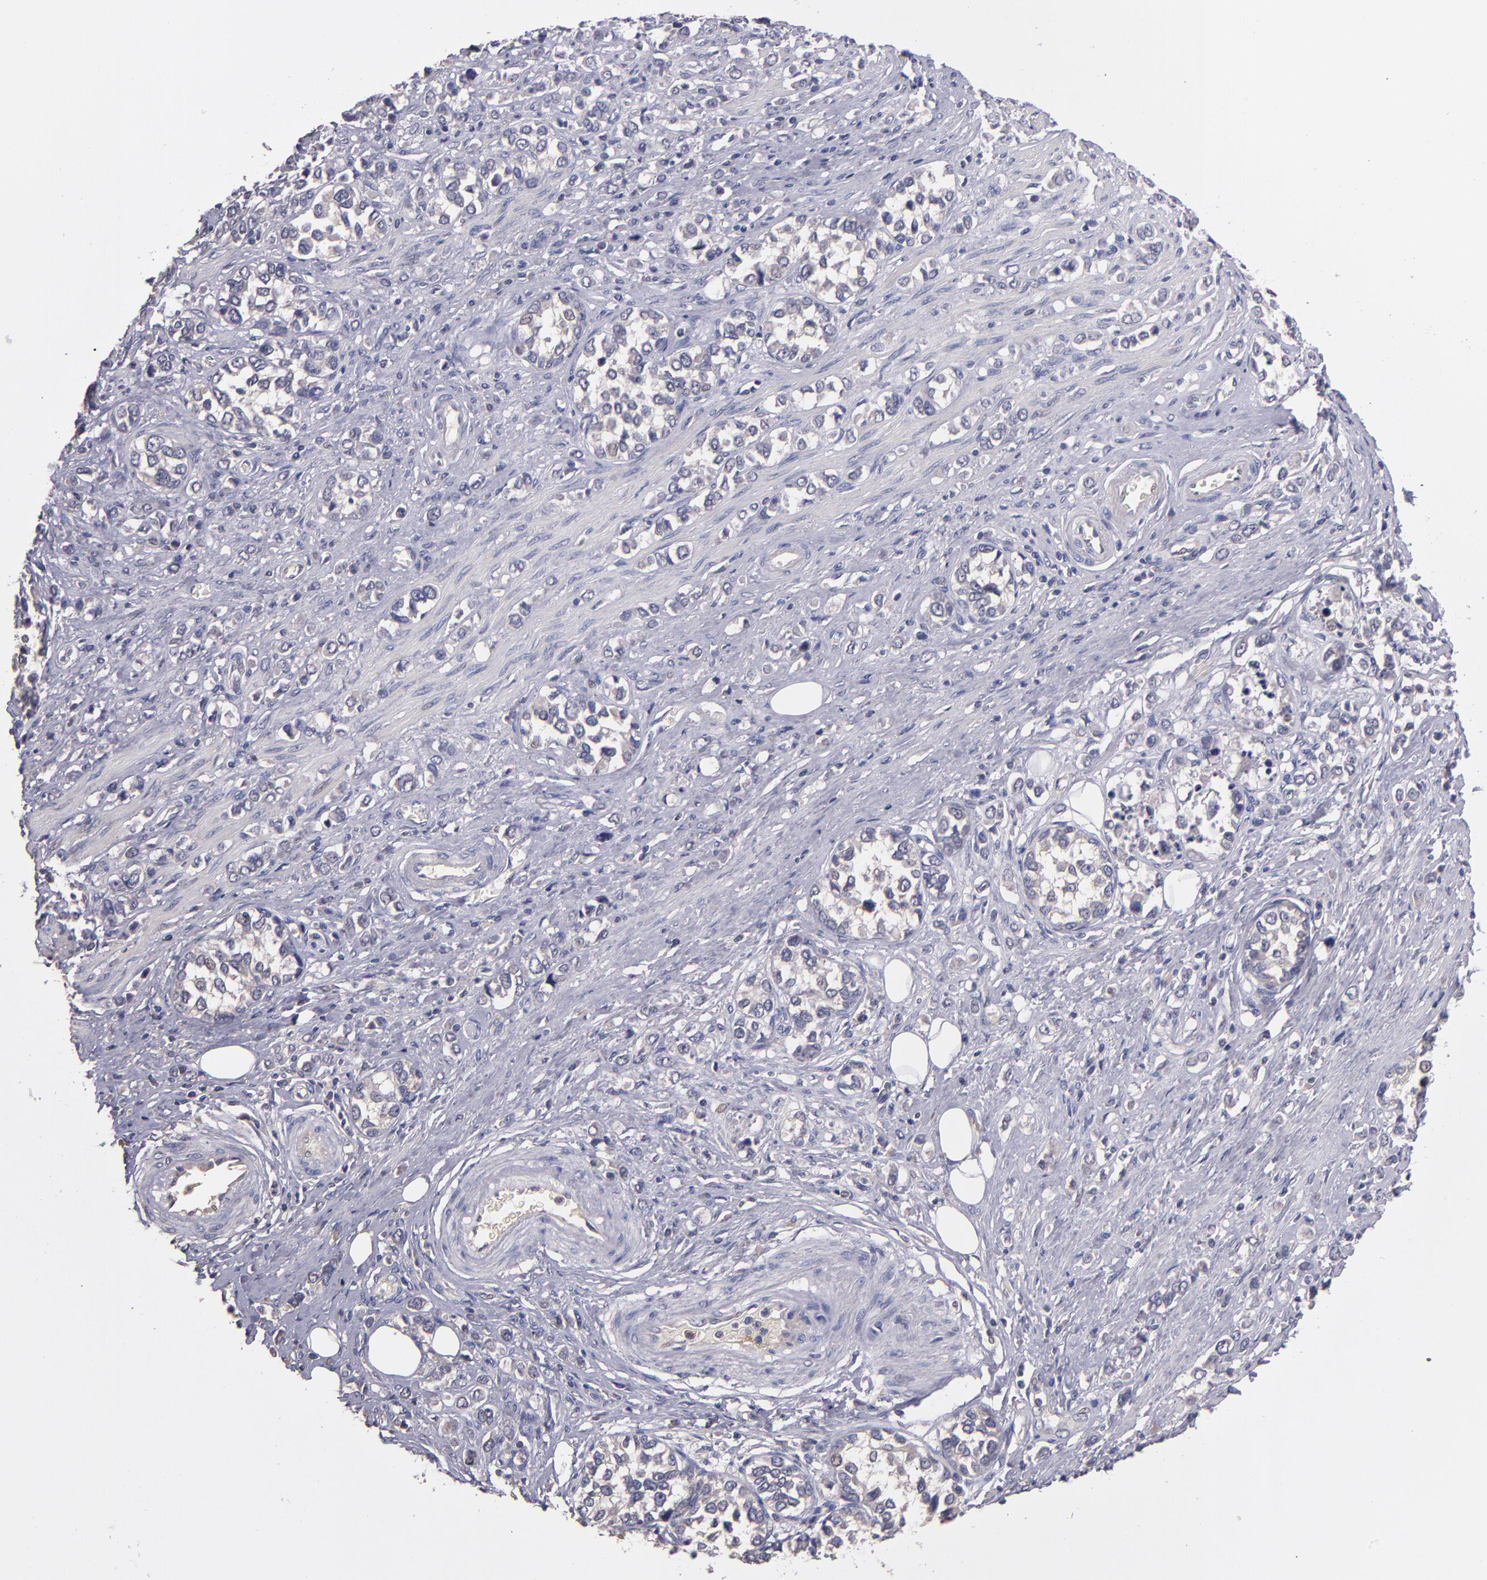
{"staining": {"intensity": "negative", "quantity": "none", "location": "none"}, "tissue": "stomach cancer", "cell_type": "Tumor cells", "image_type": "cancer", "snomed": [{"axis": "morphology", "description": "Adenocarcinoma, NOS"}, {"axis": "topography", "description": "Stomach, upper"}], "caption": "Immunohistochemistry (IHC) image of human stomach cancer (adenocarcinoma) stained for a protein (brown), which demonstrates no expression in tumor cells.", "gene": "GNAZ", "patient": {"sex": "male", "age": 76}}